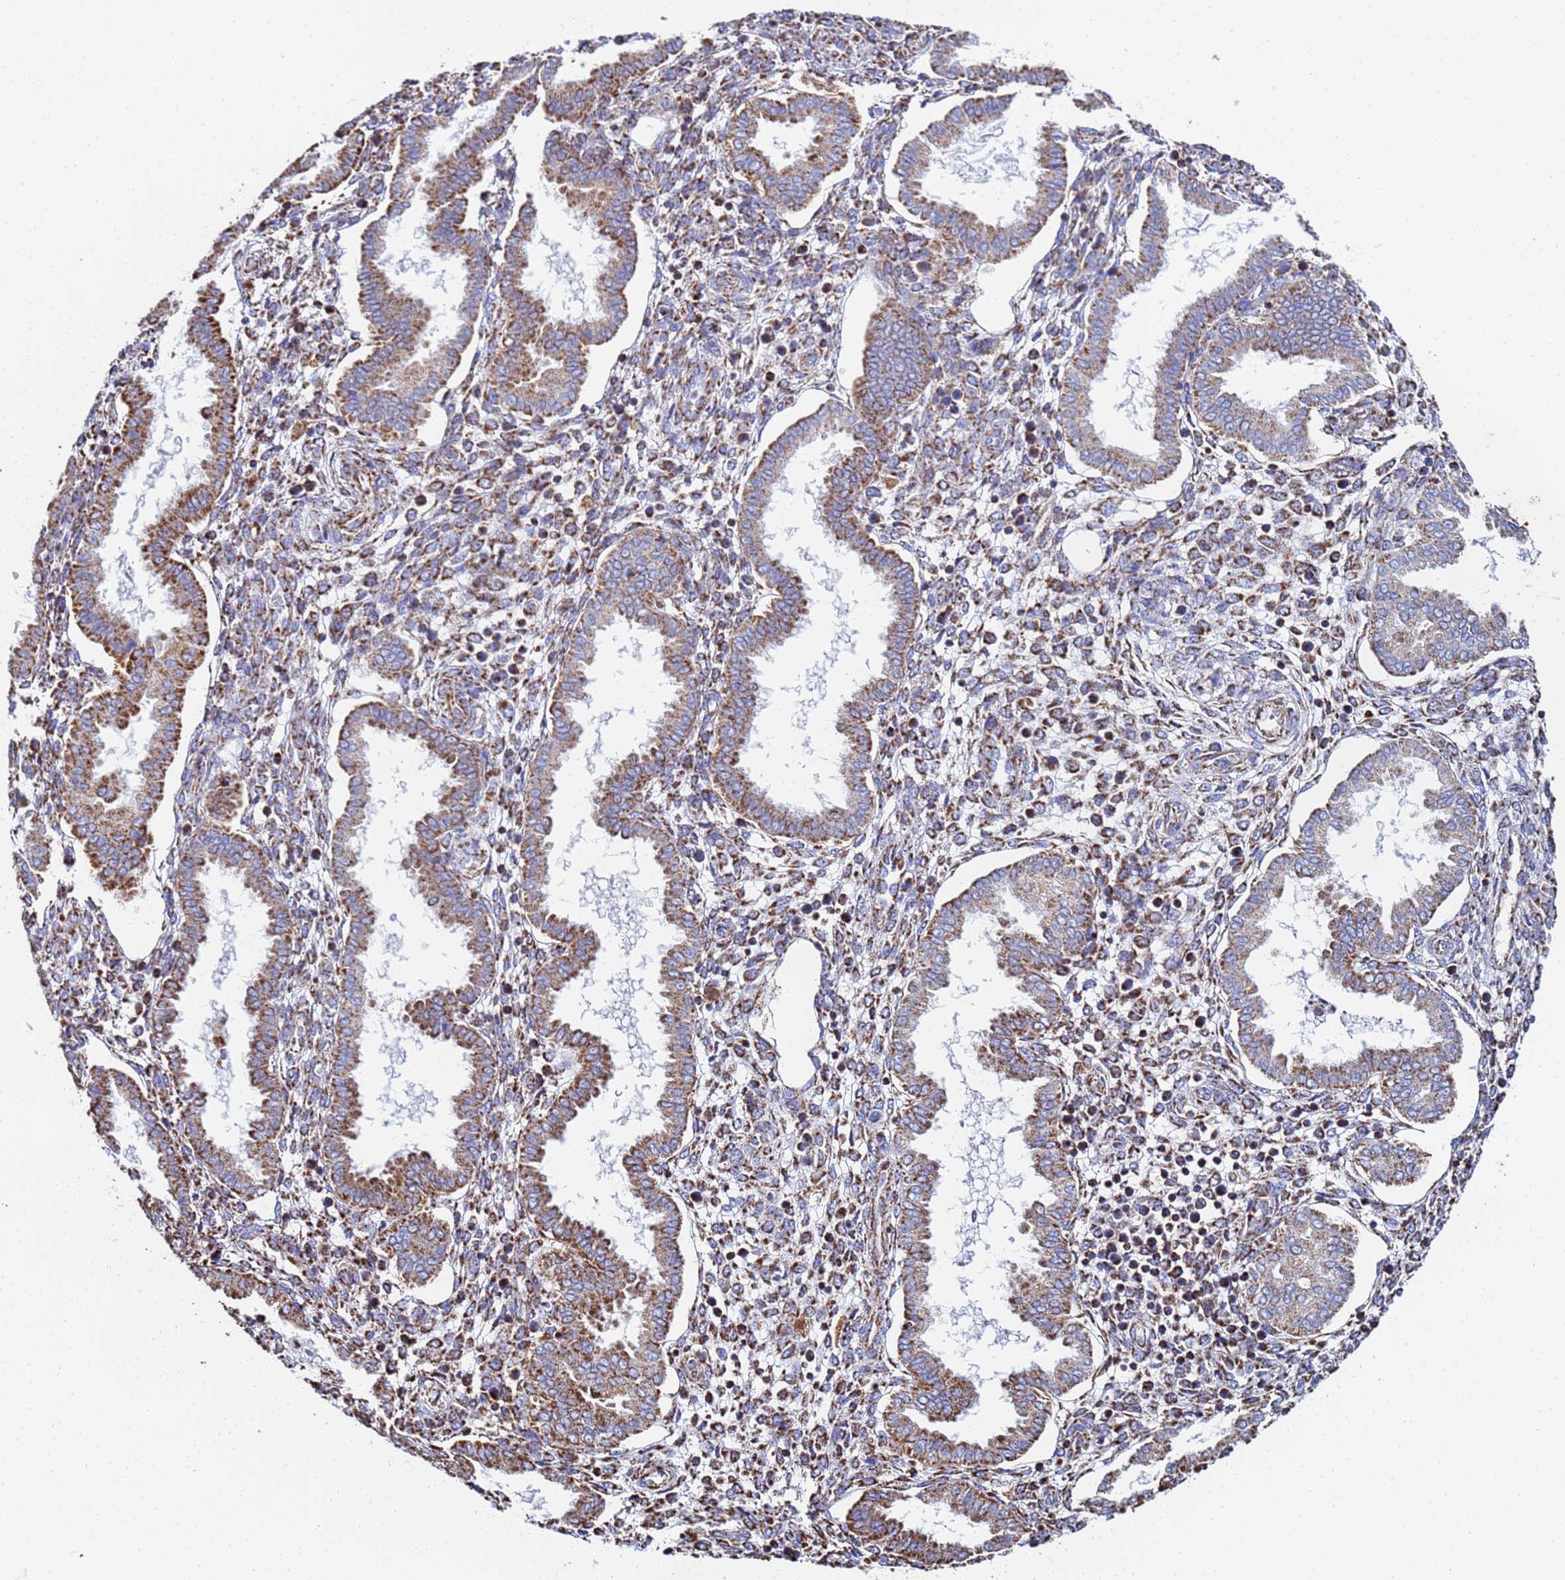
{"staining": {"intensity": "strong", "quantity": "25%-75%", "location": "cytoplasmic/membranous"}, "tissue": "endometrium", "cell_type": "Cells in endometrial stroma", "image_type": "normal", "snomed": [{"axis": "morphology", "description": "Normal tissue, NOS"}, {"axis": "topography", "description": "Endometrium"}], "caption": "Immunohistochemistry of benign human endometrium exhibits high levels of strong cytoplasmic/membranous positivity in approximately 25%-75% of cells in endometrial stroma. Using DAB (3,3'-diaminobenzidine) (brown) and hematoxylin (blue) stains, captured at high magnification using brightfield microscopy.", "gene": "GLUD1", "patient": {"sex": "female", "age": 24}}